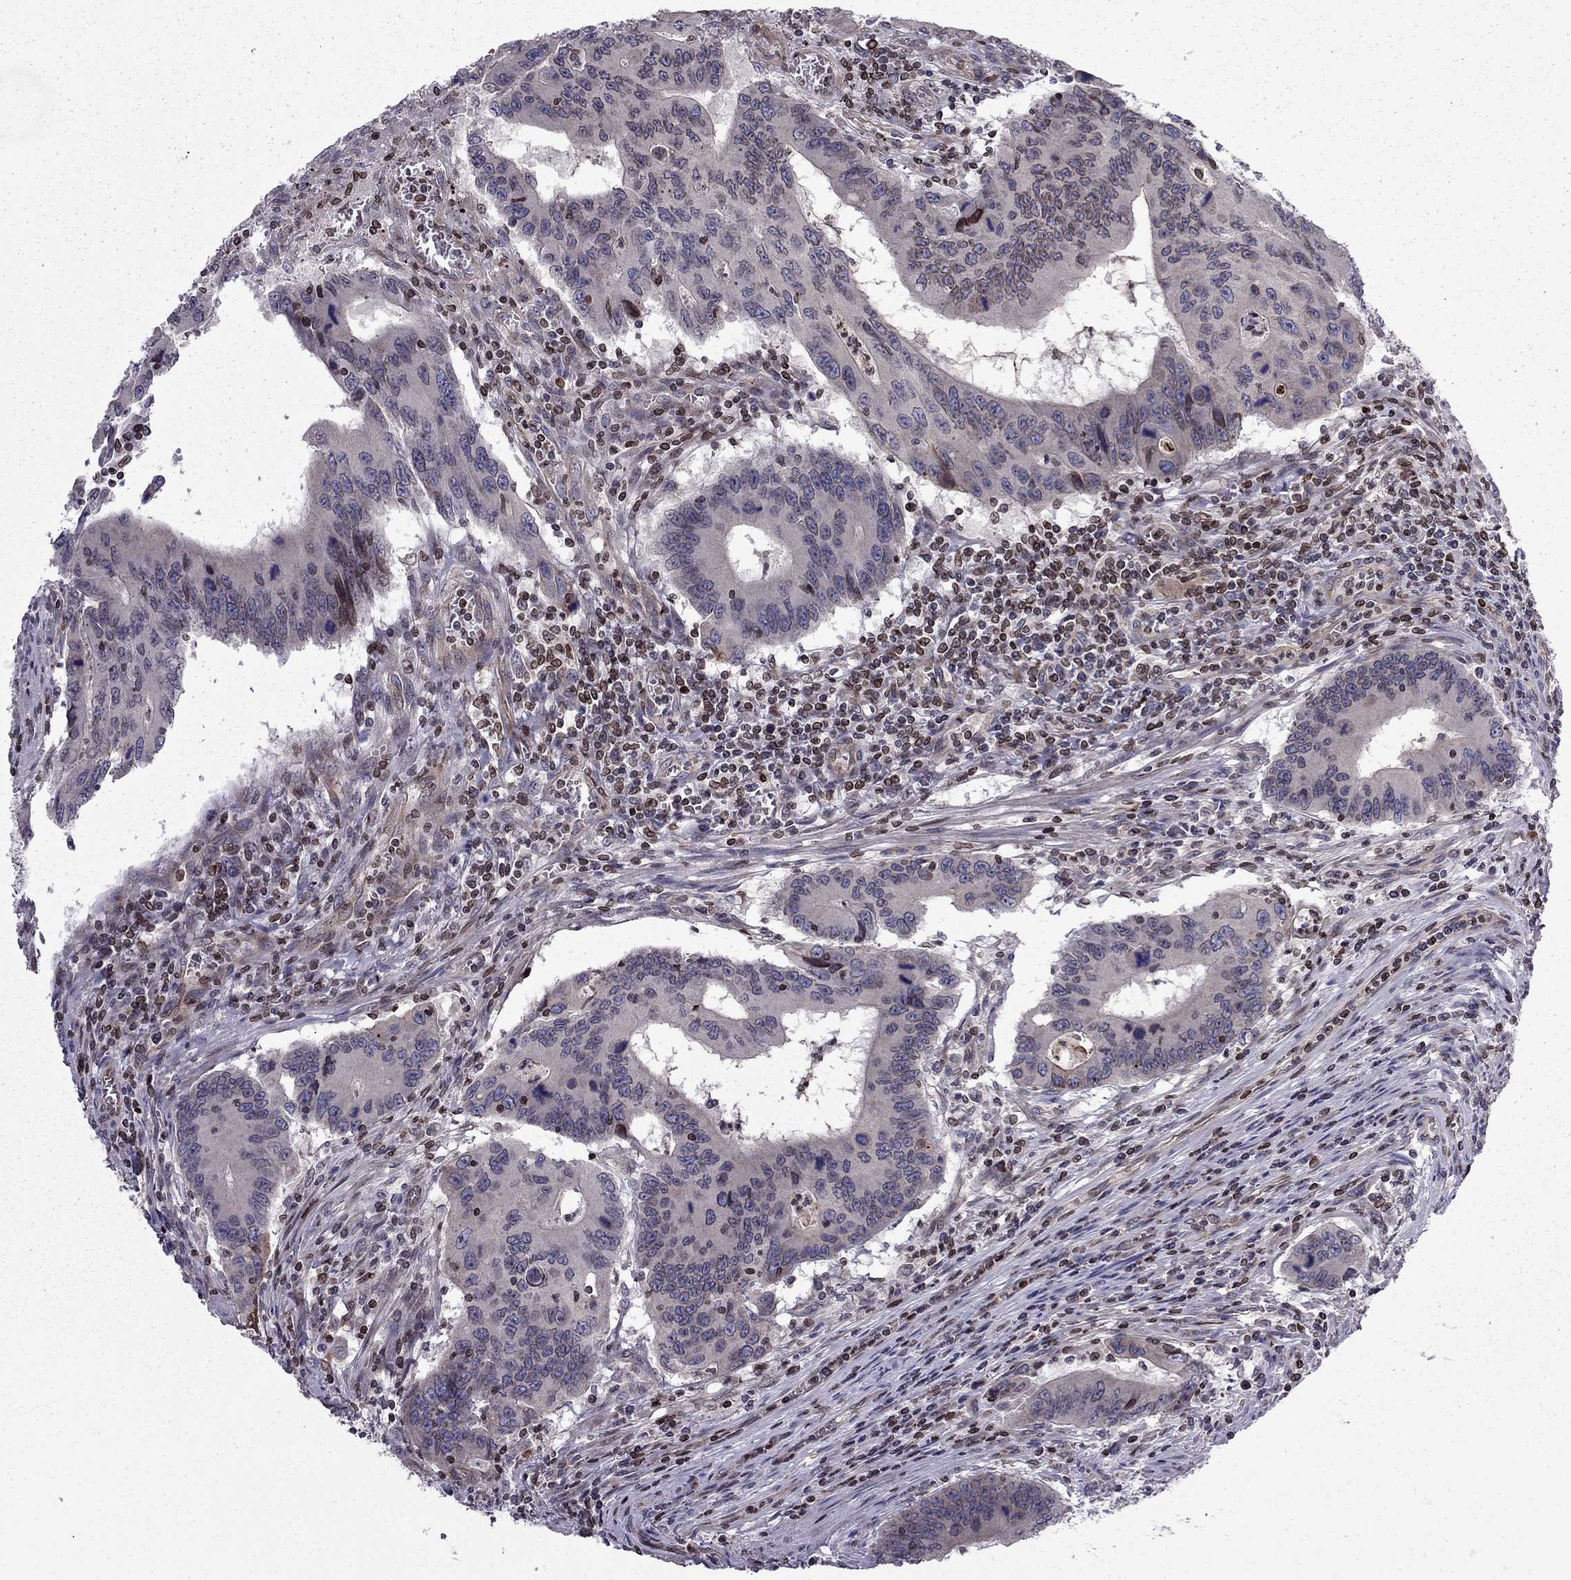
{"staining": {"intensity": "negative", "quantity": "none", "location": "none"}, "tissue": "colorectal cancer", "cell_type": "Tumor cells", "image_type": "cancer", "snomed": [{"axis": "morphology", "description": "Adenocarcinoma, NOS"}, {"axis": "topography", "description": "Colon"}], "caption": "The histopathology image exhibits no staining of tumor cells in colorectal adenocarcinoma.", "gene": "CDC42BPA", "patient": {"sex": "male", "age": 53}}